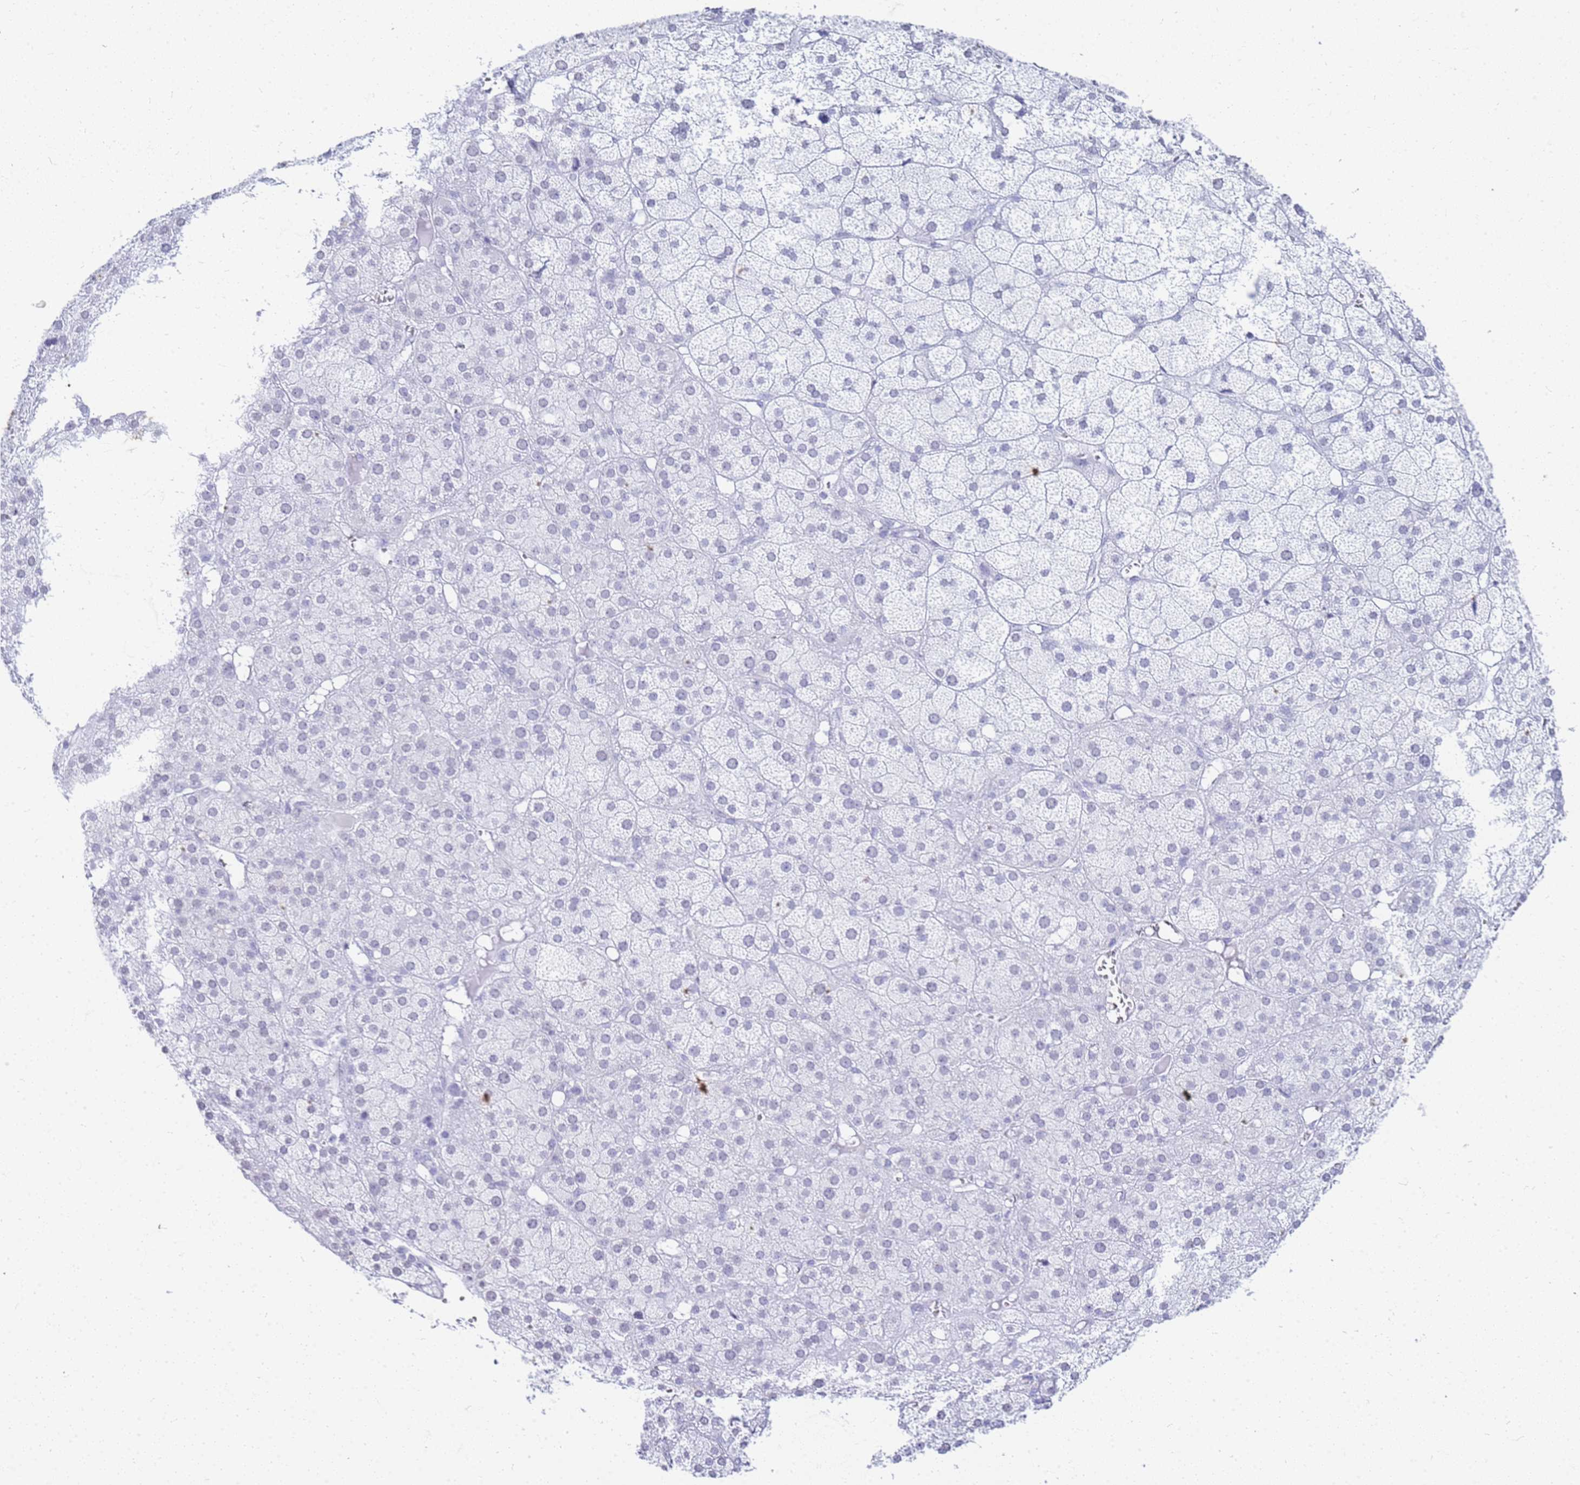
{"staining": {"intensity": "negative", "quantity": "none", "location": "none"}, "tissue": "adrenal gland", "cell_type": "Glandular cells", "image_type": "normal", "snomed": [{"axis": "morphology", "description": "Normal tissue, NOS"}, {"axis": "topography", "description": "Adrenal gland"}], "caption": "This is a micrograph of immunohistochemistry (IHC) staining of normal adrenal gland, which shows no positivity in glandular cells. (IHC, brightfield microscopy, high magnification).", "gene": "SLC7A9", "patient": {"sex": "female", "age": 61}}